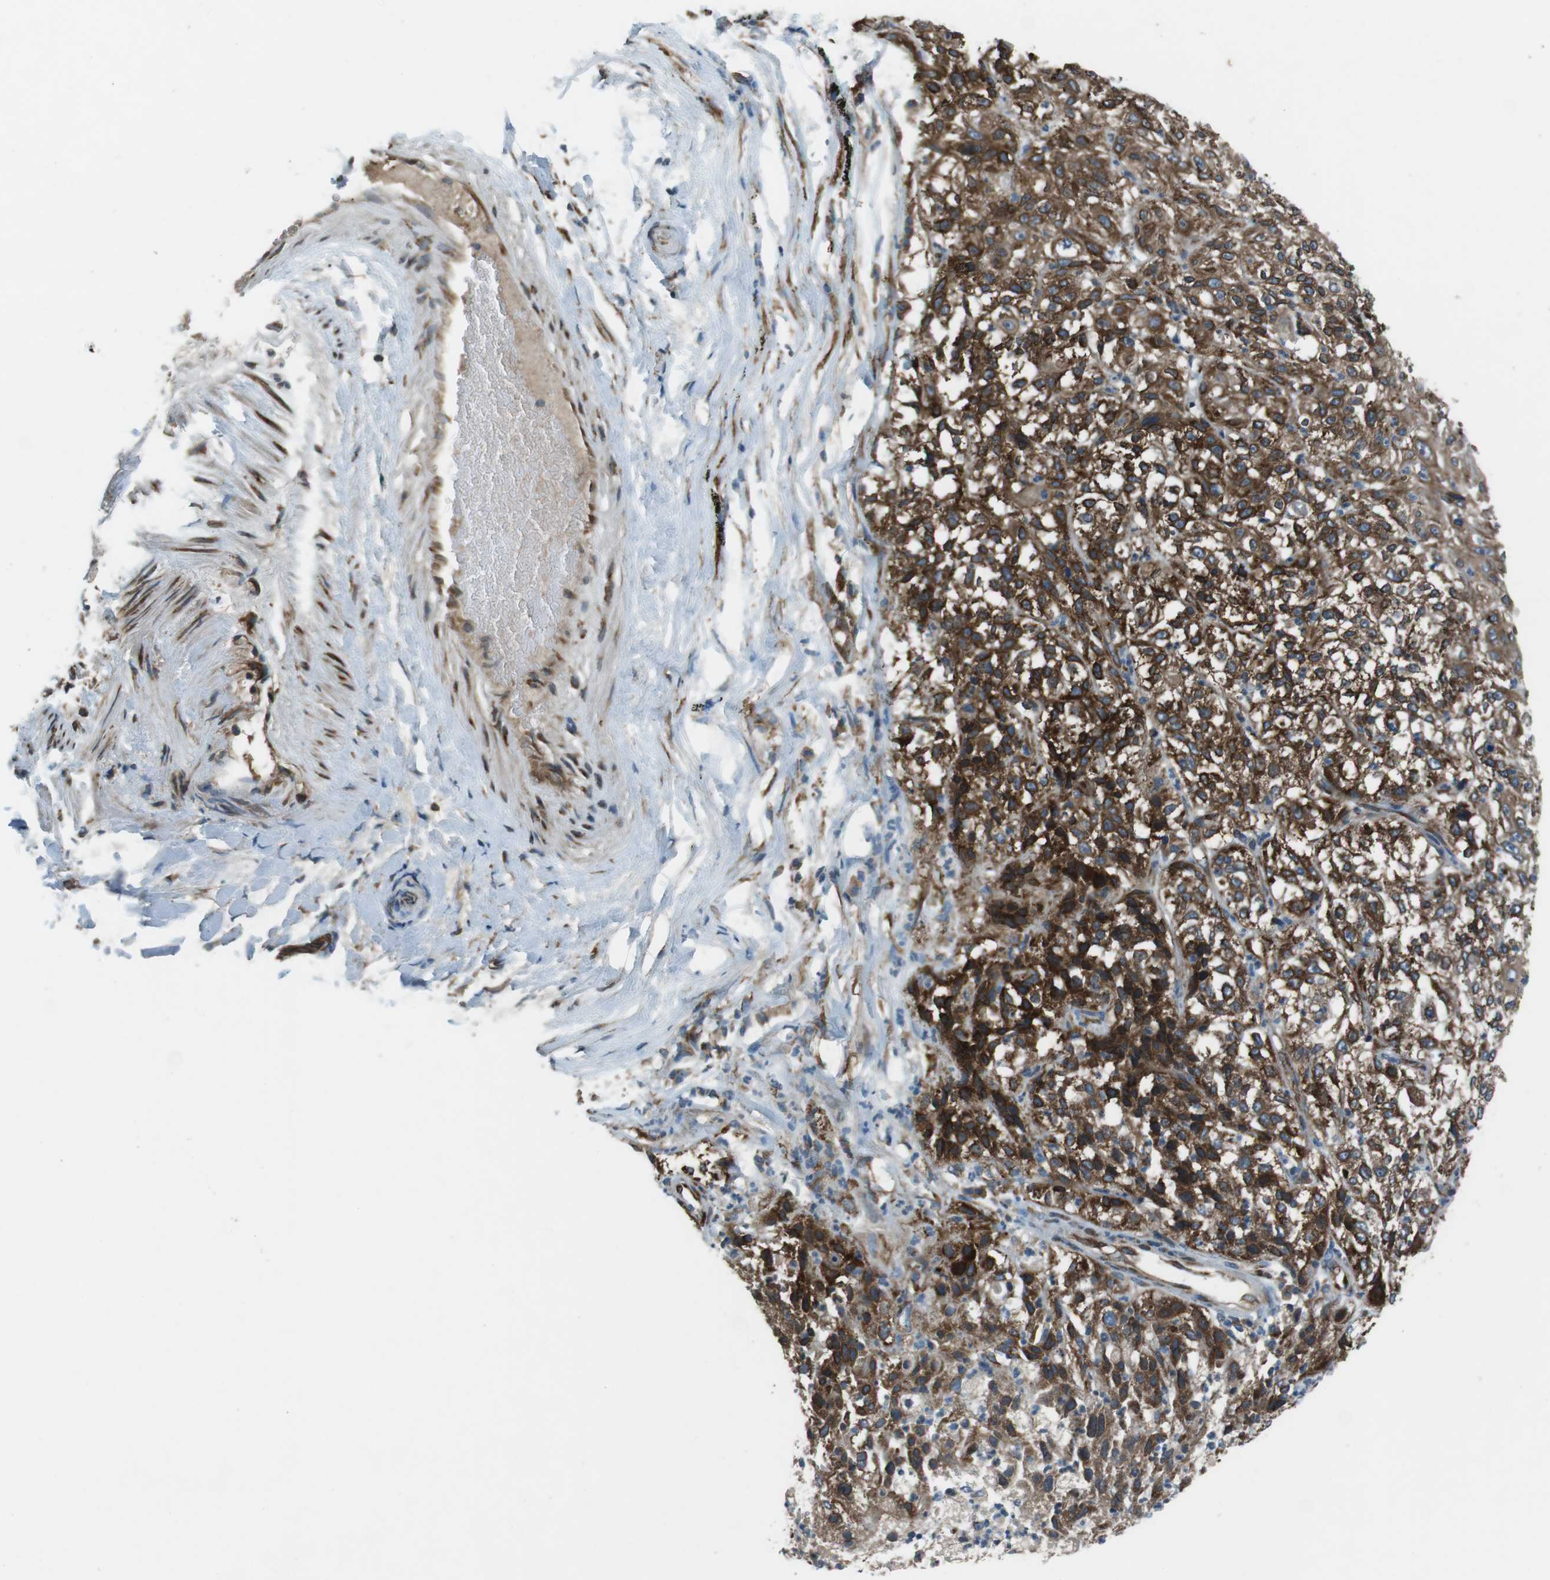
{"staining": {"intensity": "strong", "quantity": ">75%", "location": "cytoplasmic/membranous"}, "tissue": "lung cancer", "cell_type": "Tumor cells", "image_type": "cancer", "snomed": [{"axis": "morphology", "description": "Inflammation, NOS"}, {"axis": "morphology", "description": "Squamous cell carcinoma, NOS"}, {"axis": "topography", "description": "Lymph node"}, {"axis": "topography", "description": "Soft tissue"}, {"axis": "topography", "description": "Lung"}], "caption": "IHC micrograph of lung cancer (squamous cell carcinoma) stained for a protein (brown), which reveals high levels of strong cytoplasmic/membranous positivity in about >75% of tumor cells.", "gene": "KTN1", "patient": {"sex": "male", "age": 66}}